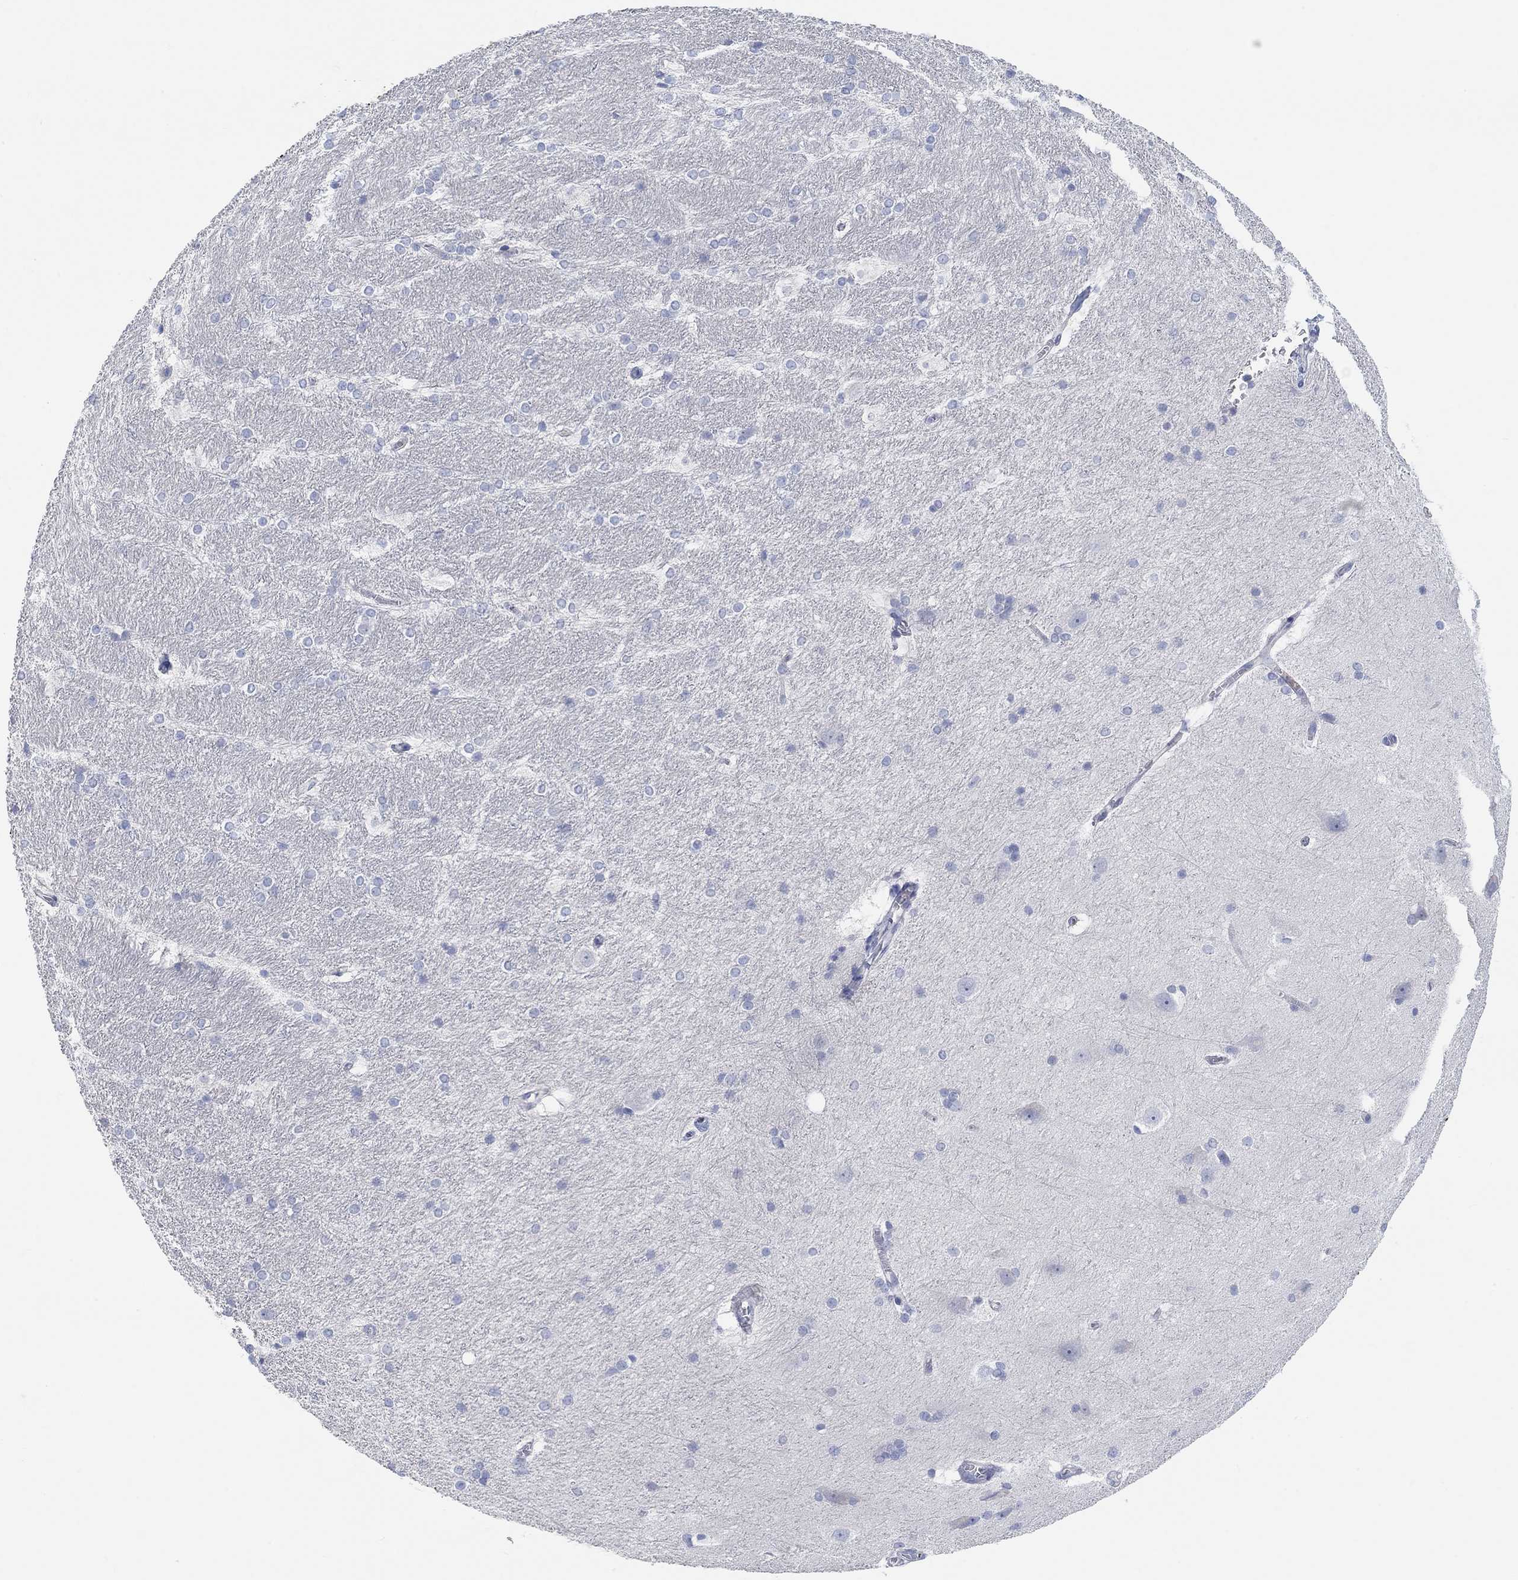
{"staining": {"intensity": "negative", "quantity": "none", "location": "none"}, "tissue": "hippocampus", "cell_type": "Glial cells", "image_type": "normal", "snomed": [{"axis": "morphology", "description": "Normal tissue, NOS"}, {"axis": "topography", "description": "Cerebral cortex"}, {"axis": "topography", "description": "Hippocampus"}], "caption": "Immunohistochemistry histopathology image of normal hippocampus stained for a protein (brown), which shows no expression in glial cells.", "gene": "NLRP14", "patient": {"sex": "female", "age": 19}}